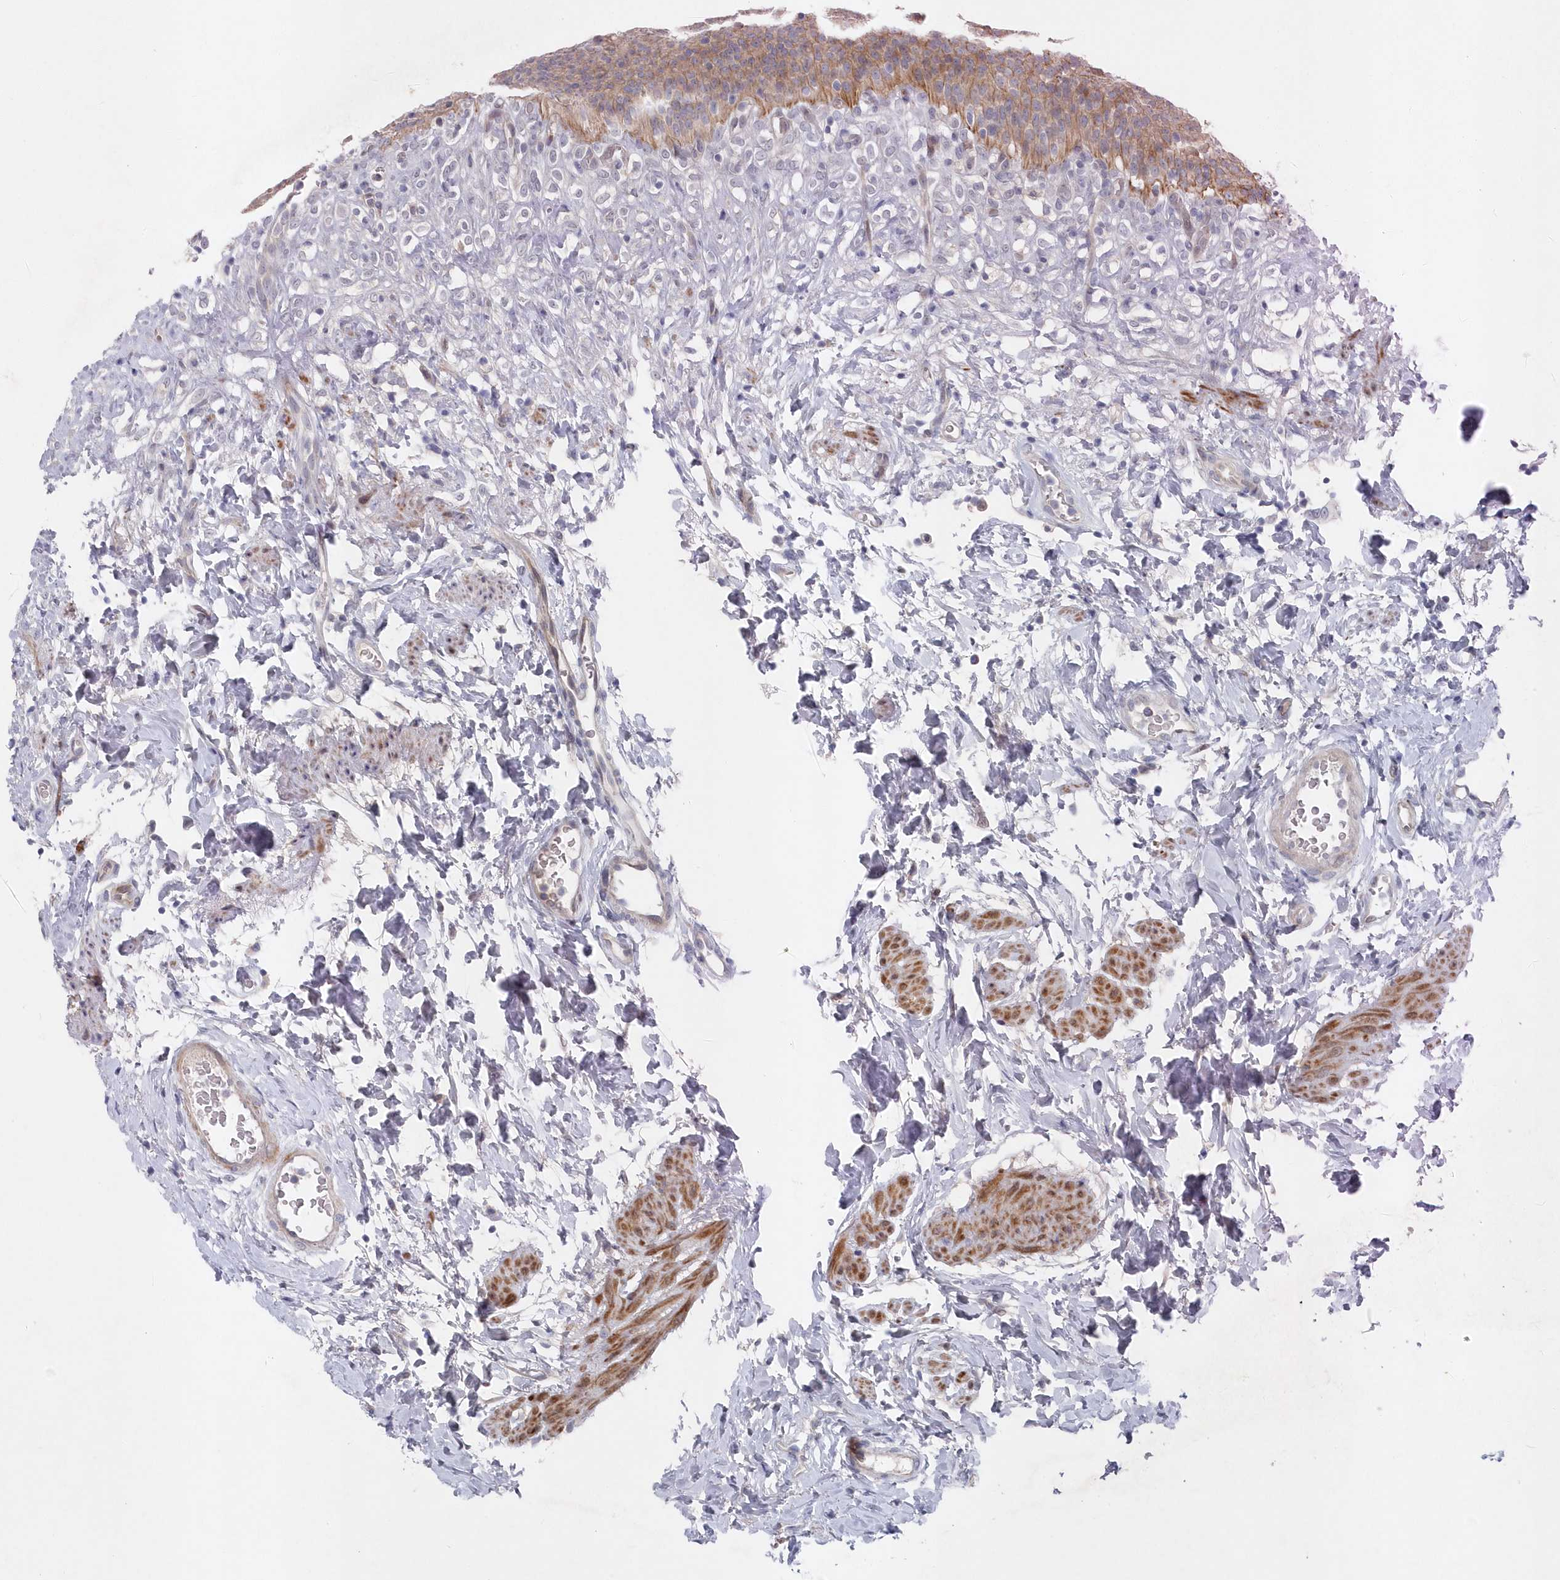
{"staining": {"intensity": "moderate", "quantity": ">75%", "location": "cytoplasmic/membranous"}, "tissue": "urinary bladder", "cell_type": "Urothelial cells", "image_type": "normal", "snomed": [{"axis": "morphology", "description": "Normal tissue, NOS"}, {"axis": "topography", "description": "Urinary bladder"}], "caption": "Immunohistochemistry image of unremarkable urinary bladder: urinary bladder stained using immunohistochemistry (IHC) displays medium levels of moderate protein expression localized specifically in the cytoplasmic/membranous of urothelial cells, appearing as a cytoplasmic/membranous brown color.", "gene": "KIAA1586", "patient": {"sex": "female", "age": 79}}